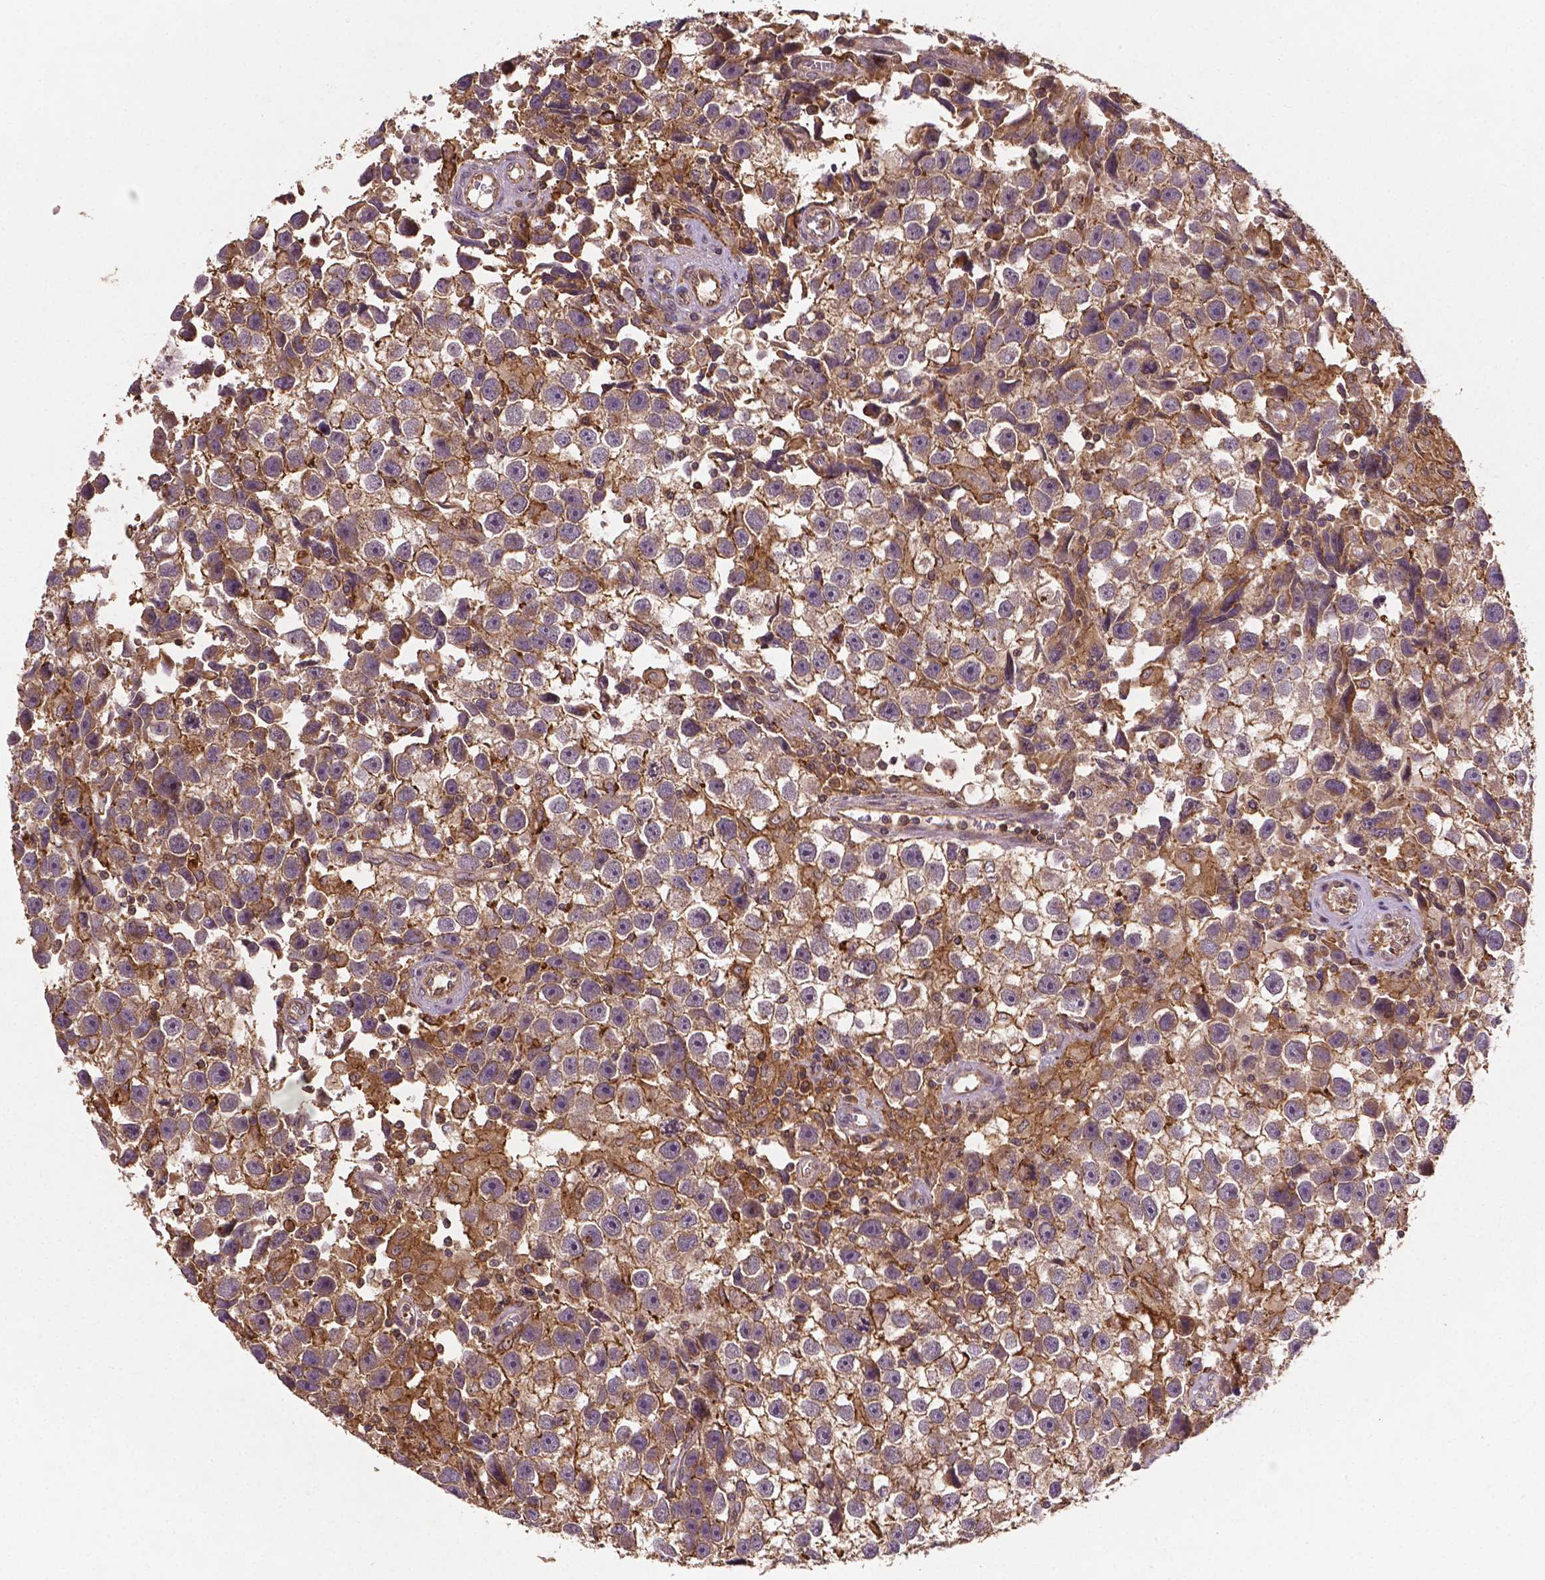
{"staining": {"intensity": "moderate", "quantity": ">75%", "location": "cytoplasmic/membranous"}, "tissue": "testis cancer", "cell_type": "Tumor cells", "image_type": "cancer", "snomed": [{"axis": "morphology", "description": "Seminoma, NOS"}, {"axis": "topography", "description": "Testis"}], "caption": "This image exhibits seminoma (testis) stained with immunohistochemistry (IHC) to label a protein in brown. The cytoplasmic/membranous of tumor cells show moderate positivity for the protein. Nuclei are counter-stained blue.", "gene": "ZMYND19", "patient": {"sex": "male", "age": 43}}